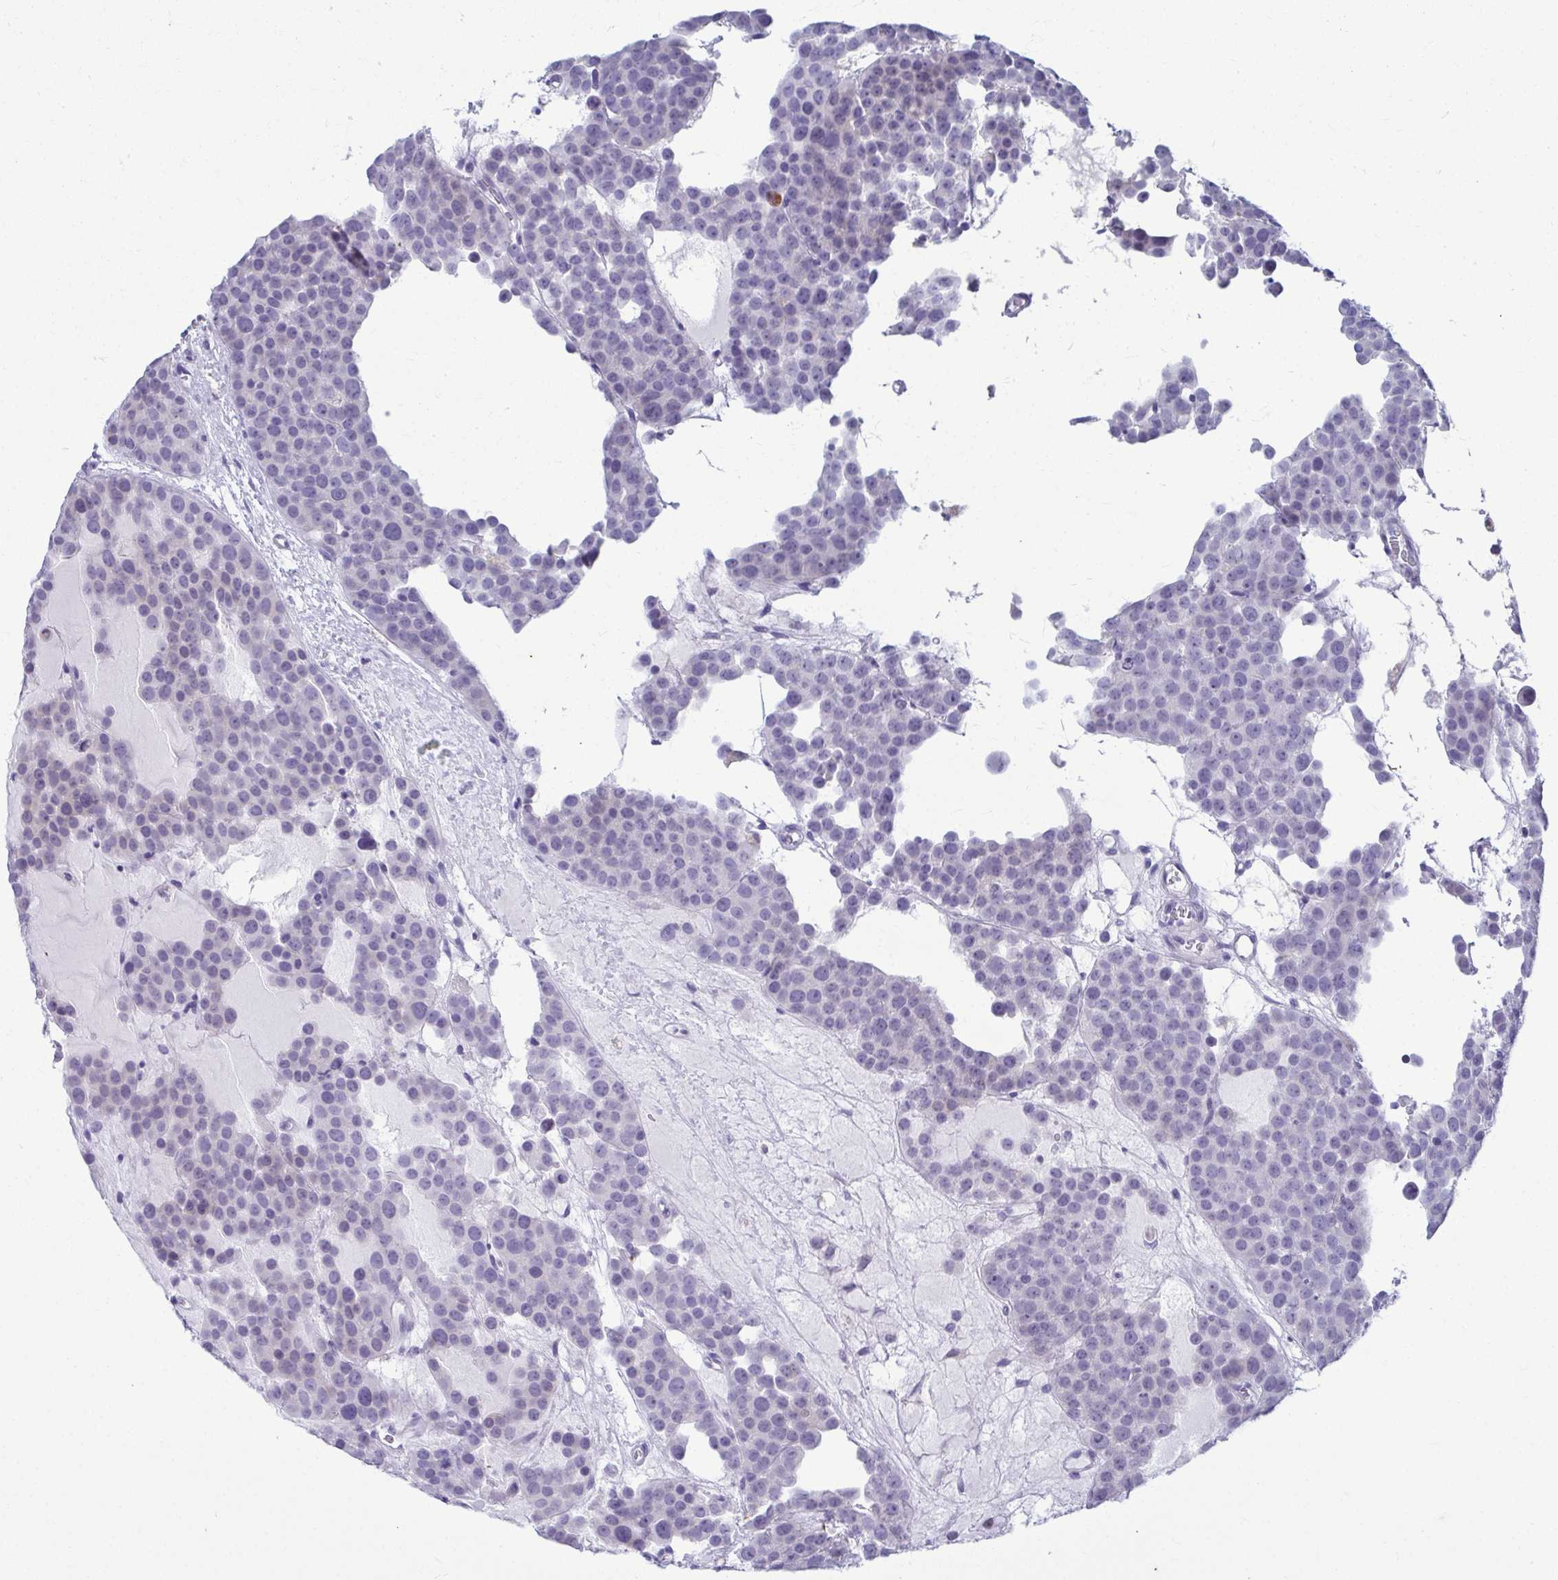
{"staining": {"intensity": "negative", "quantity": "none", "location": "none"}, "tissue": "testis cancer", "cell_type": "Tumor cells", "image_type": "cancer", "snomed": [{"axis": "morphology", "description": "Seminoma, NOS"}, {"axis": "topography", "description": "Testis"}], "caption": "Testis seminoma was stained to show a protein in brown. There is no significant expression in tumor cells. (DAB immunohistochemistry (IHC) with hematoxylin counter stain).", "gene": "SERPINI1", "patient": {"sex": "male", "age": 71}}